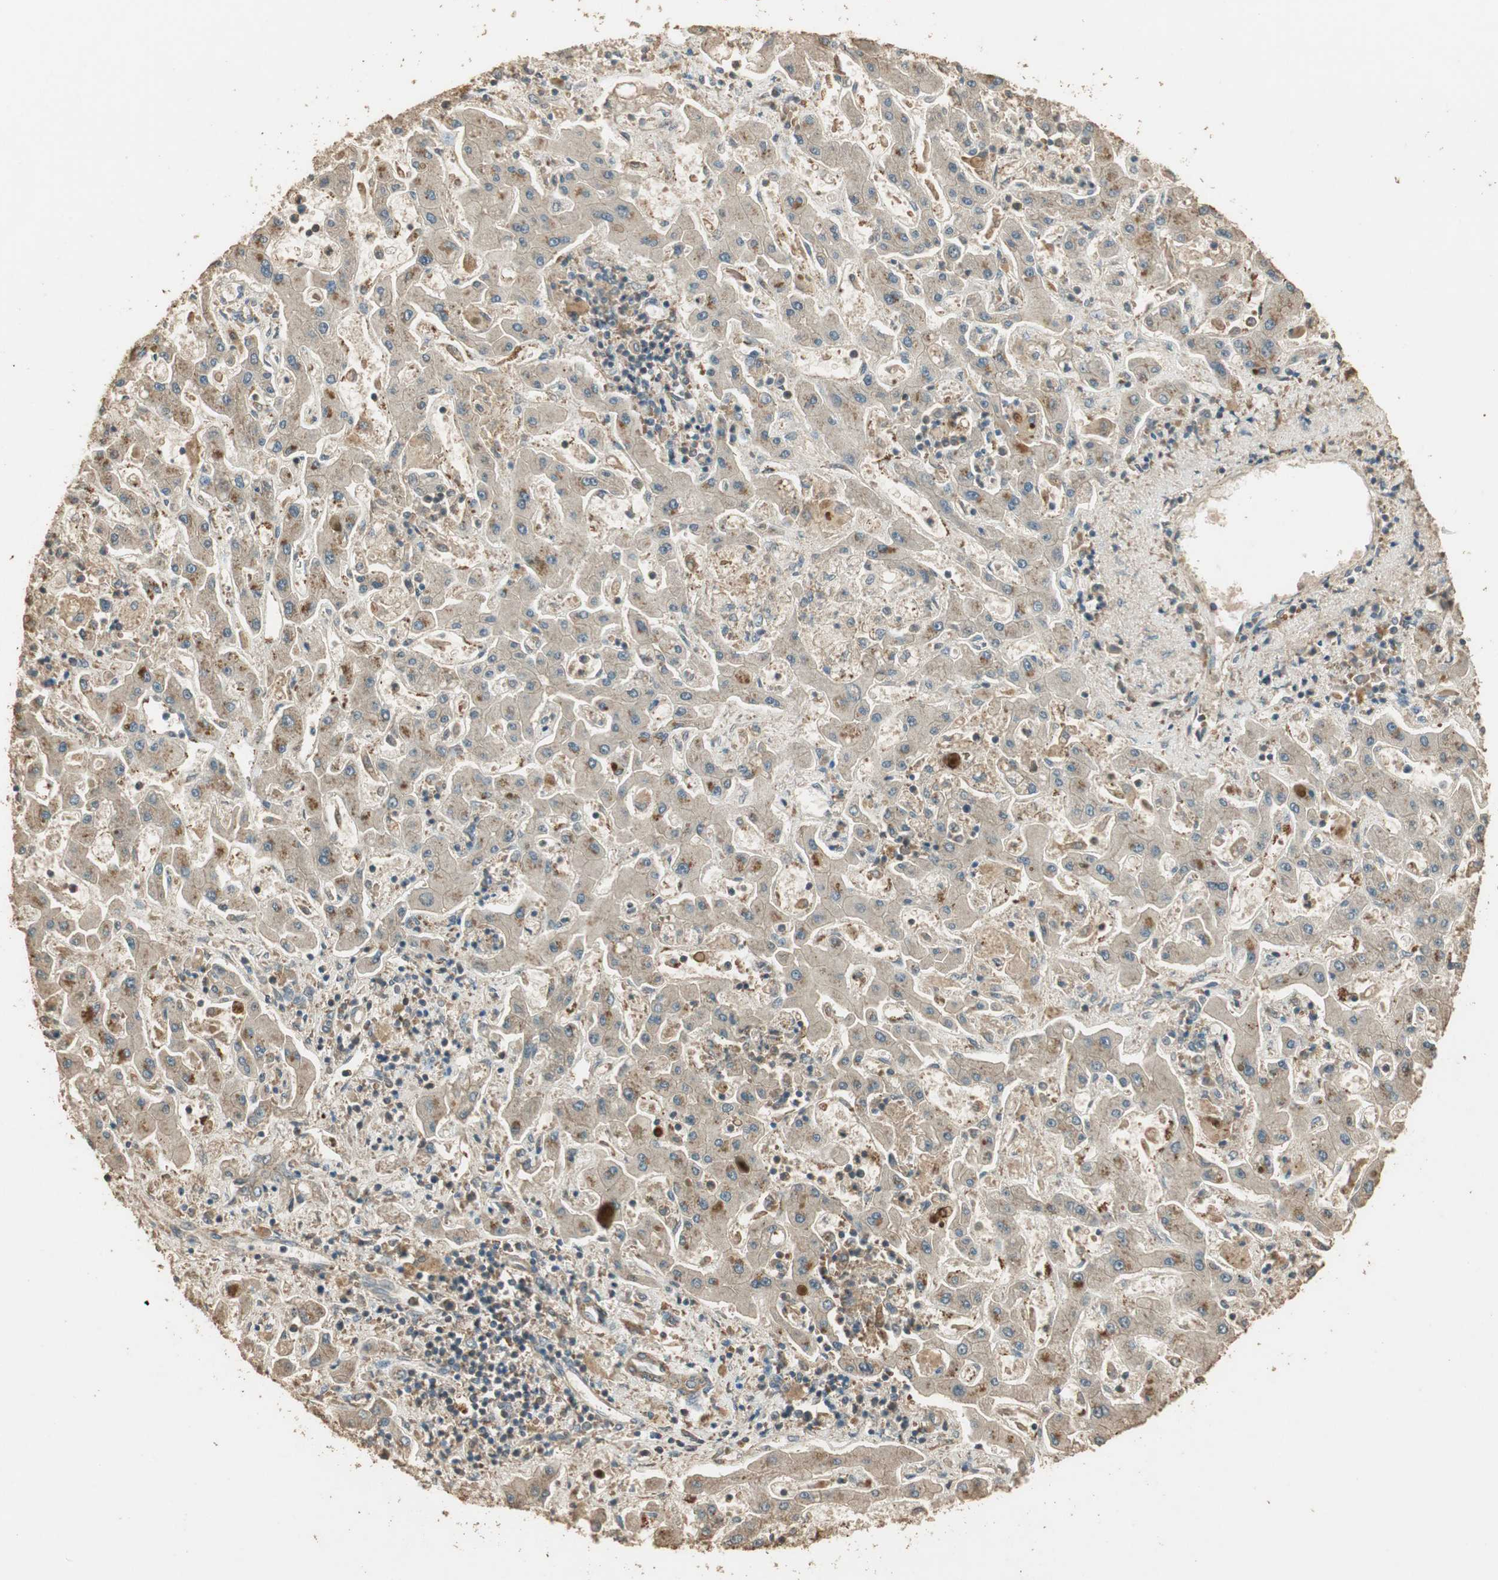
{"staining": {"intensity": "moderate", "quantity": "25%-75%", "location": "cytoplasmic/membranous"}, "tissue": "liver cancer", "cell_type": "Tumor cells", "image_type": "cancer", "snomed": [{"axis": "morphology", "description": "Cholangiocarcinoma"}, {"axis": "topography", "description": "Liver"}], "caption": "Immunohistochemistry (IHC) of liver cancer reveals medium levels of moderate cytoplasmic/membranous expression in approximately 25%-75% of tumor cells.", "gene": "USP2", "patient": {"sex": "male", "age": 50}}